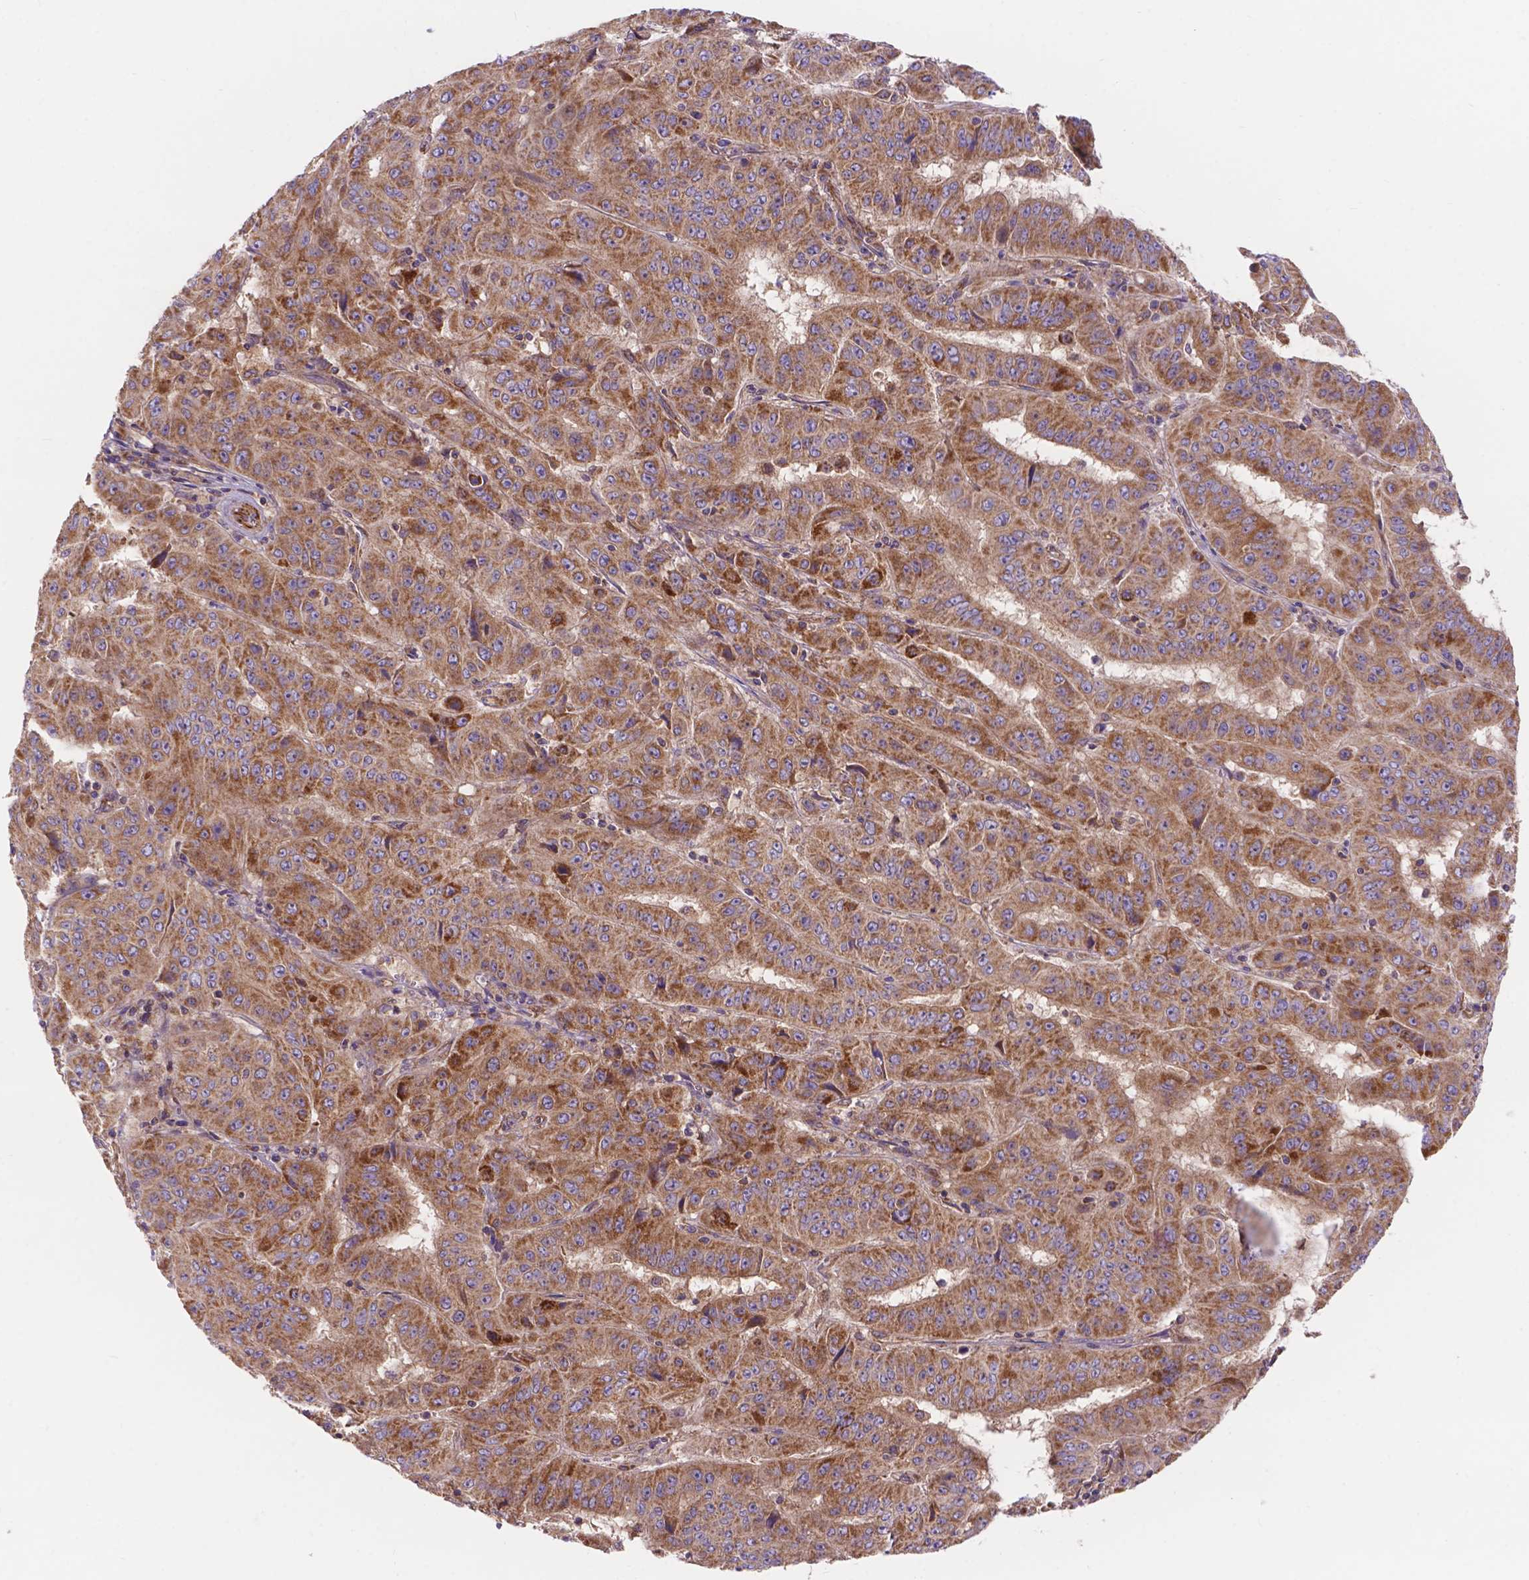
{"staining": {"intensity": "moderate", "quantity": ">75%", "location": "cytoplasmic/membranous"}, "tissue": "pancreatic cancer", "cell_type": "Tumor cells", "image_type": "cancer", "snomed": [{"axis": "morphology", "description": "Adenocarcinoma, NOS"}, {"axis": "topography", "description": "Pancreas"}], "caption": "Tumor cells demonstrate medium levels of moderate cytoplasmic/membranous staining in approximately >75% of cells in human pancreatic cancer.", "gene": "AK3", "patient": {"sex": "male", "age": 63}}